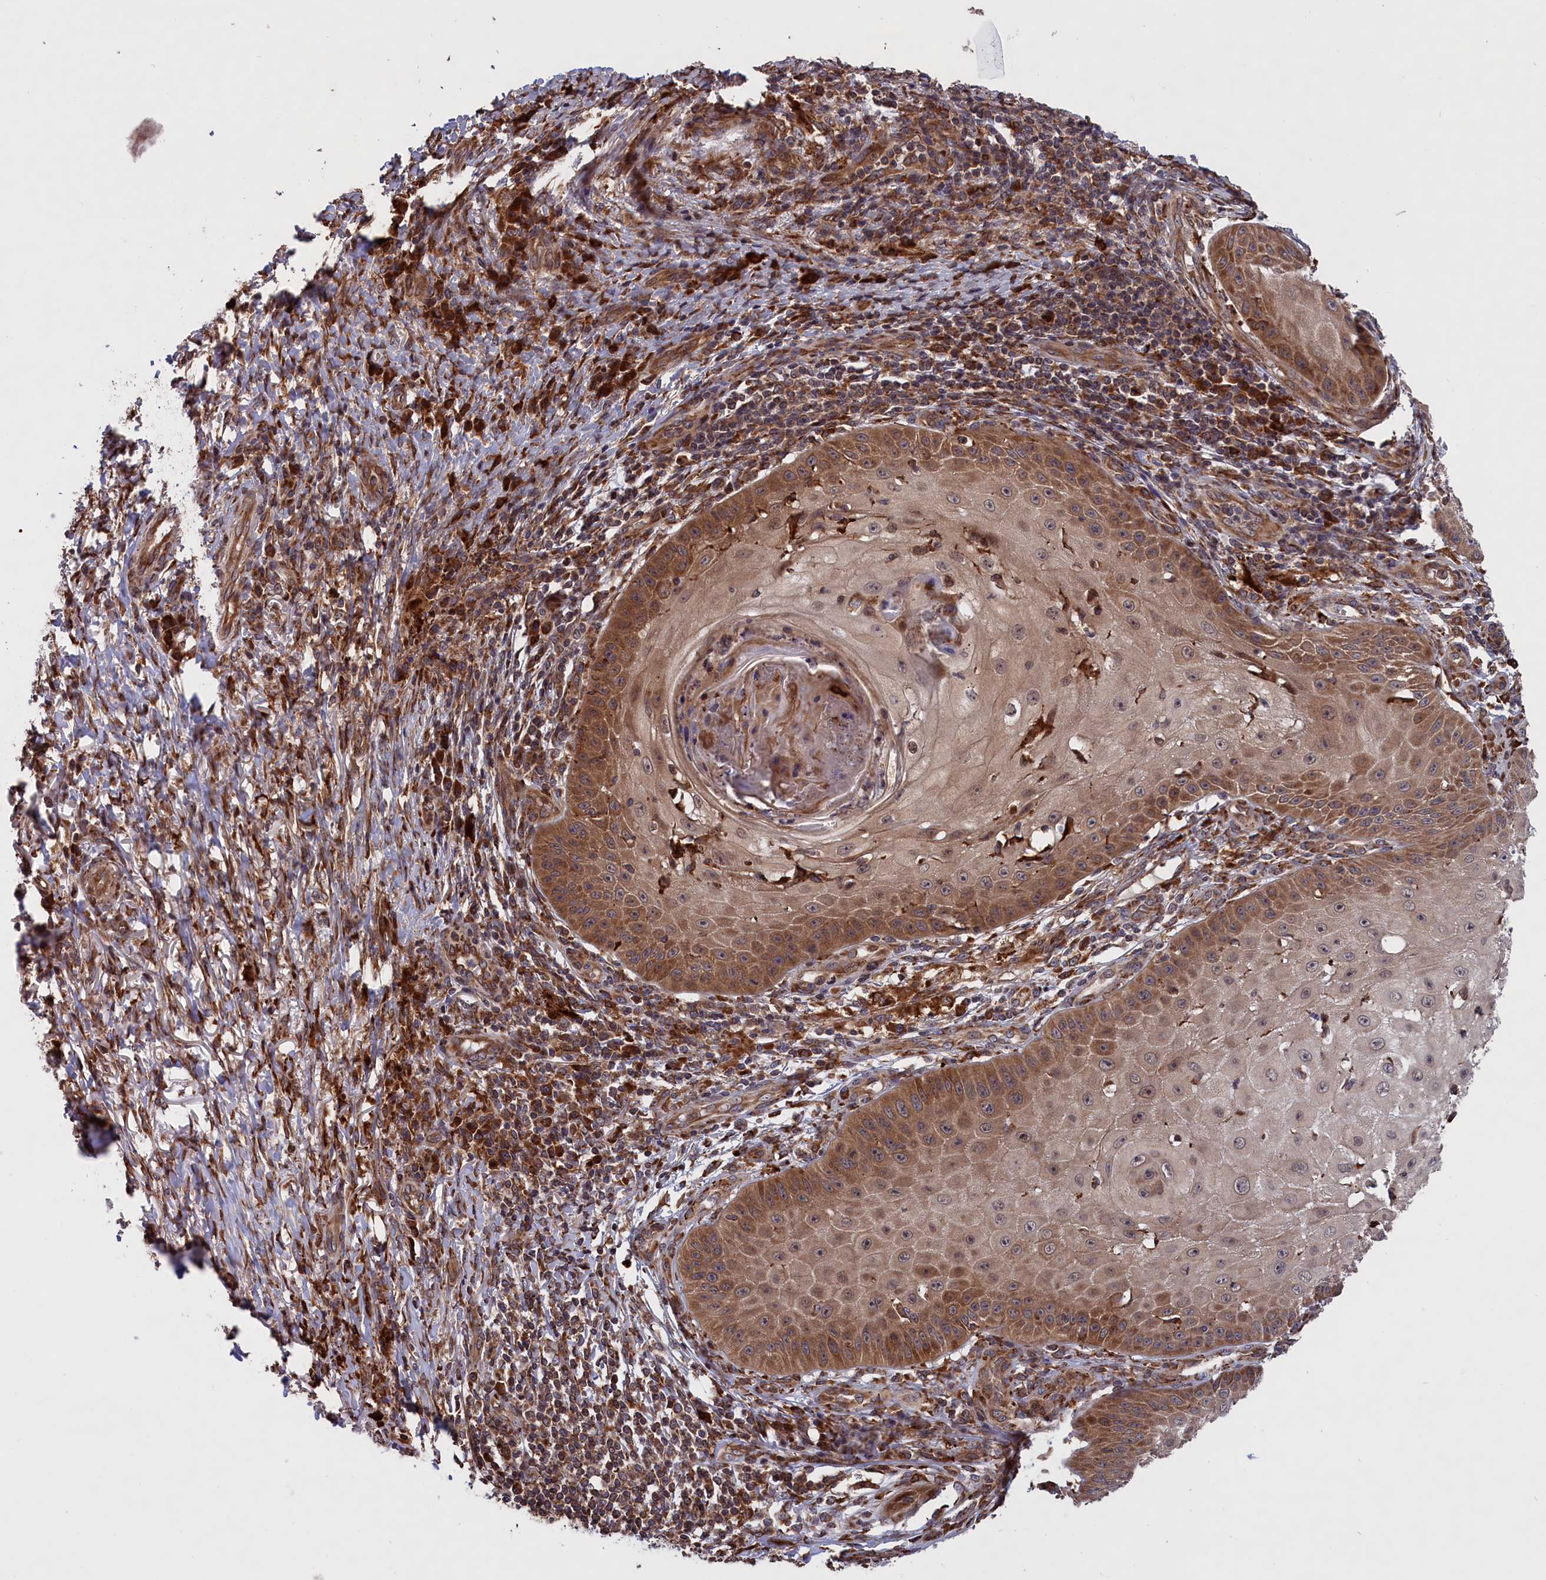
{"staining": {"intensity": "moderate", "quantity": "25%-75%", "location": "cytoplasmic/membranous"}, "tissue": "skin cancer", "cell_type": "Tumor cells", "image_type": "cancer", "snomed": [{"axis": "morphology", "description": "Squamous cell carcinoma, NOS"}, {"axis": "topography", "description": "Skin"}], "caption": "A brown stain highlights moderate cytoplasmic/membranous positivity of a protein in squamous cell carcinoma (skin) tumor cells.", "gene": "PLA2G4C", "patient": {"sex": "male", "age": 70}}